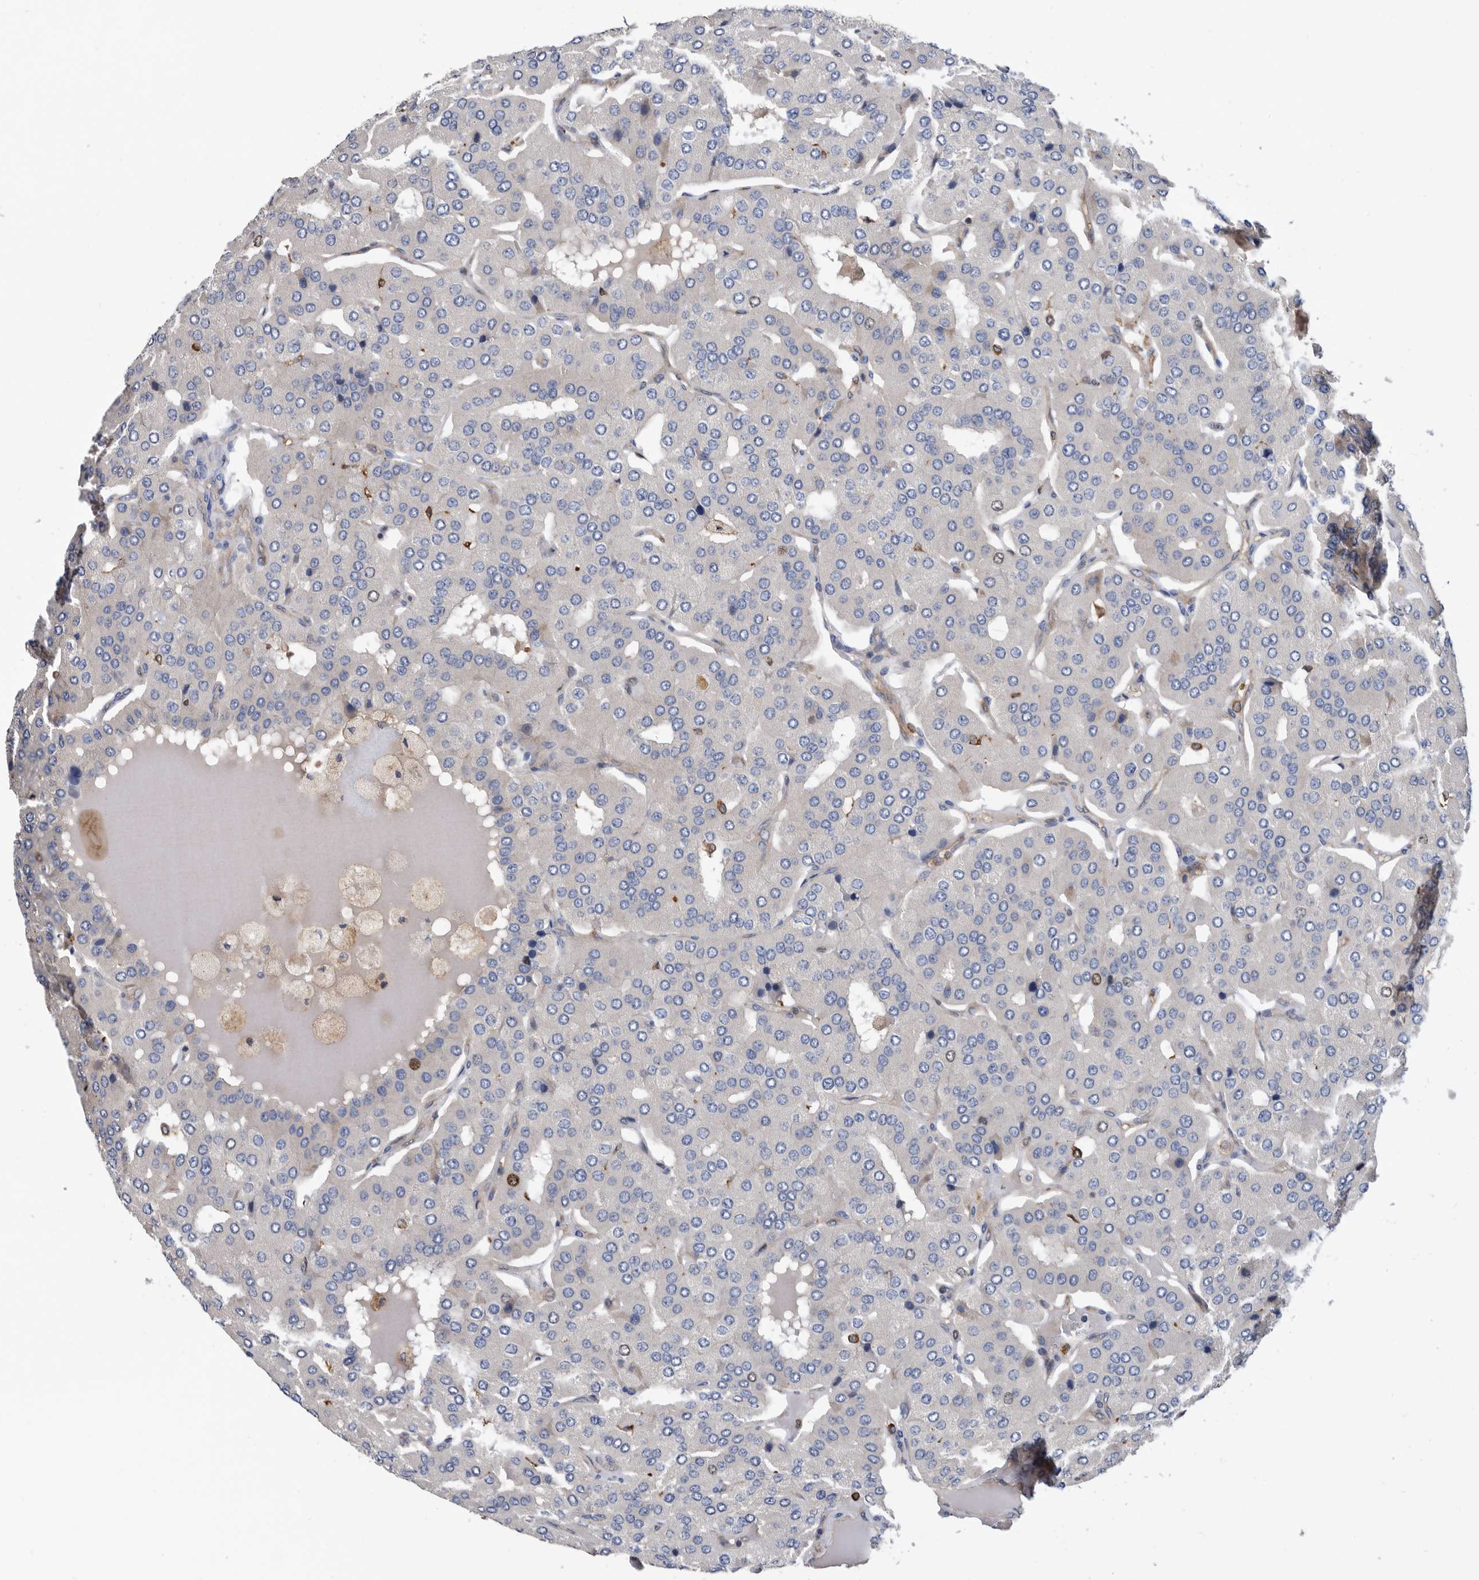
{"staining": {"intensity": "moderate", "quantity": "<25%", "location": "nuclear"}, "tissue": "parathyroid gland", "cell_type": "Glandular cells", "image_type": "normal", "snomed": [{"axis": "morphology", "description": "Normal tissue, NOS"}, {"axis": "morphology", "description": "Adenoma, NOS"}, {"axis": "topography", "description": "Parathyroid gland"}], "caption": "This is a photomicrograph of immunohistochemistry staining of benign parathyroid gland, which shows moderate staining in the nuclear of glandular cells.", "gene": "ATAD2", "patient": {"sex": "female", "age": 86}}